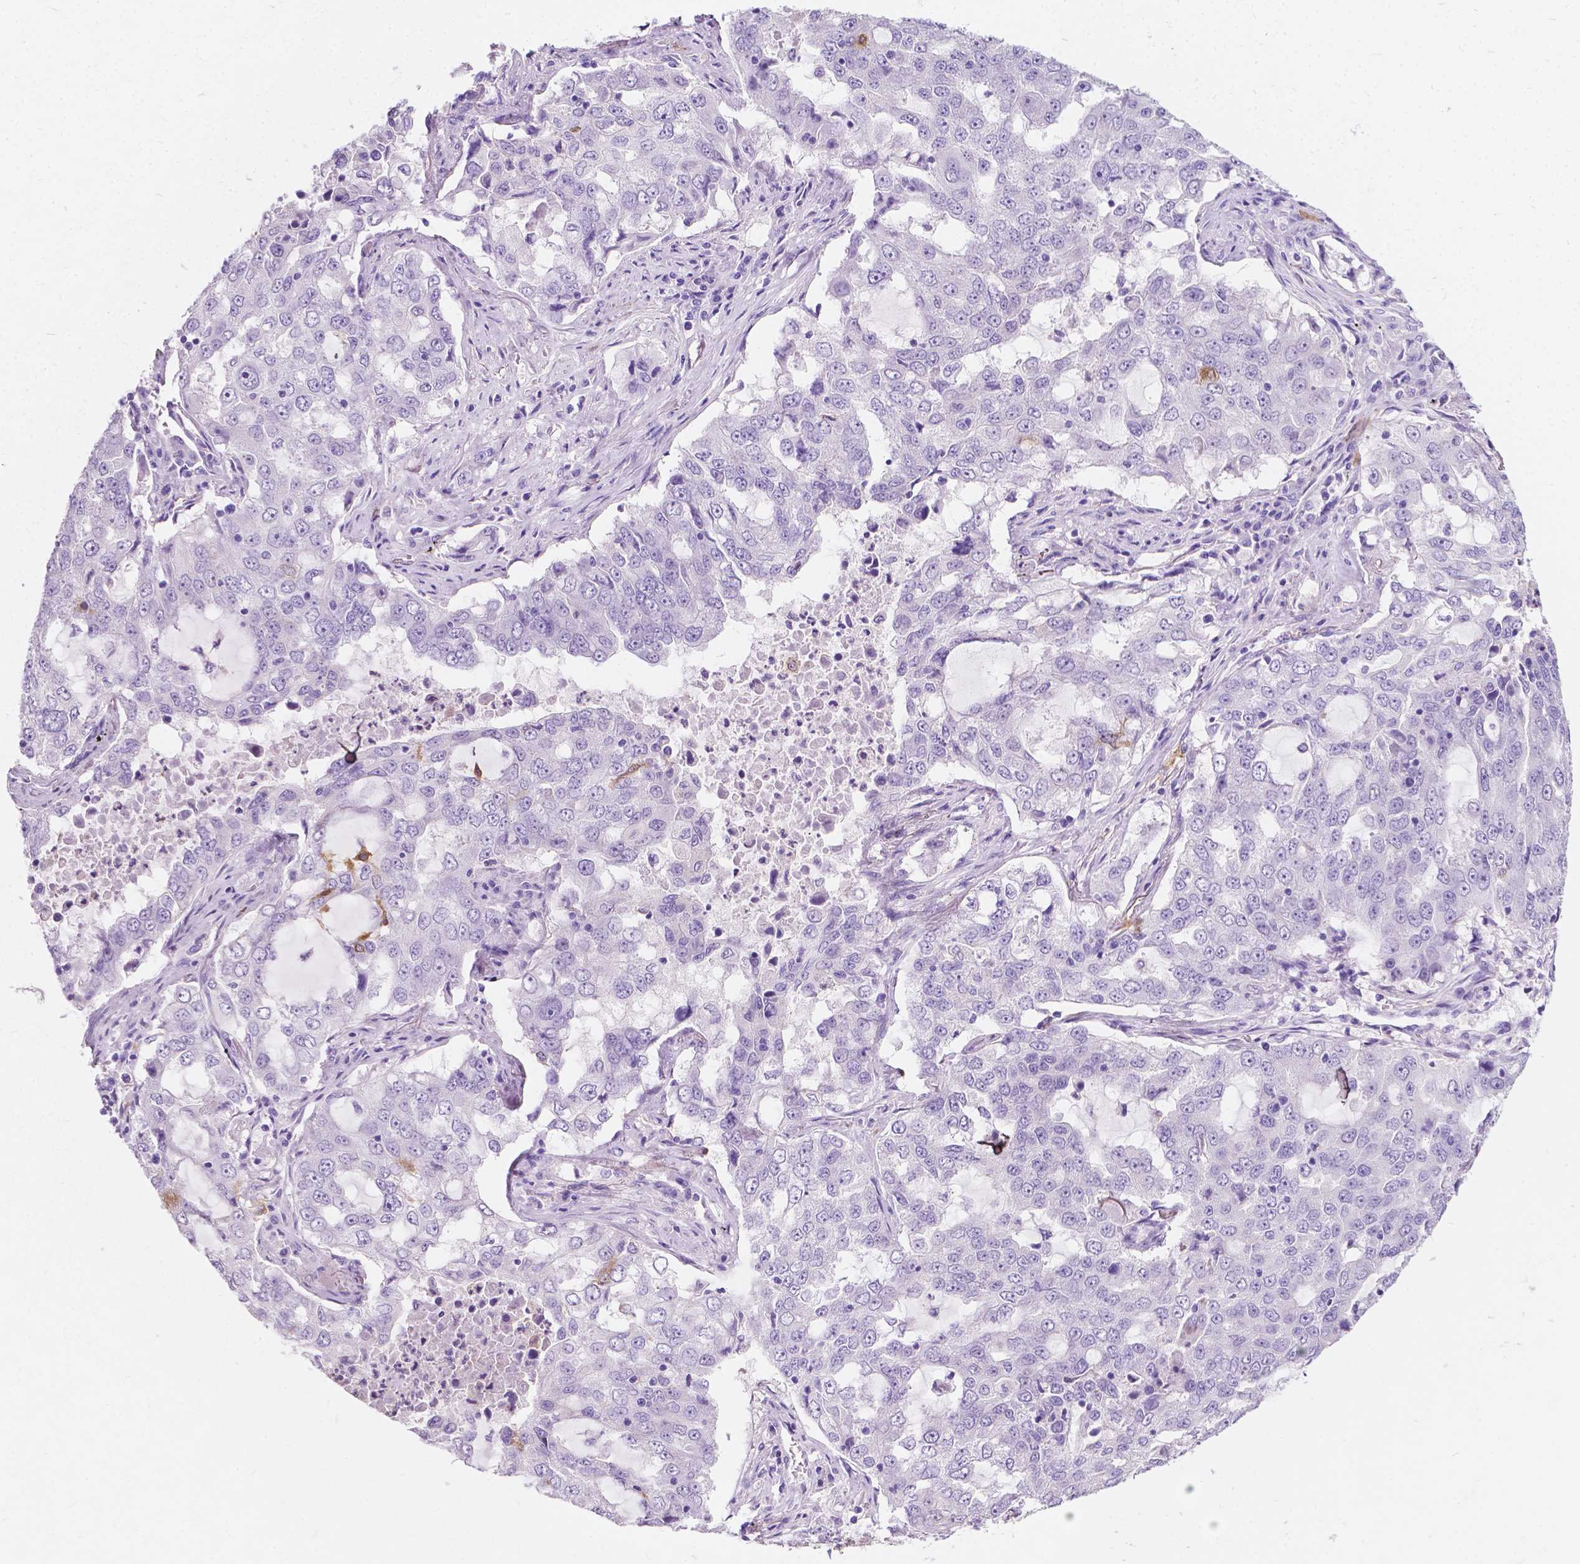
{"staining": {"intensity": "negative", "quantity": "none", "location": "none"}, "tissue": "lung cancer", "cell_type": "Tumor cells", "image_type": "cancer", "snomed": [{"axis": "morphology", "description": "Adenocarcinoma, NOS"}, {"axis": "topography", "description": "Lung"}], "caption": "This is an immunohistochemistry (IHC) micrograph of human lung cancer. There is no staining in tumor cells.", "gene": "GNAO1", "patient": {"sex": "female", "age": 61}}